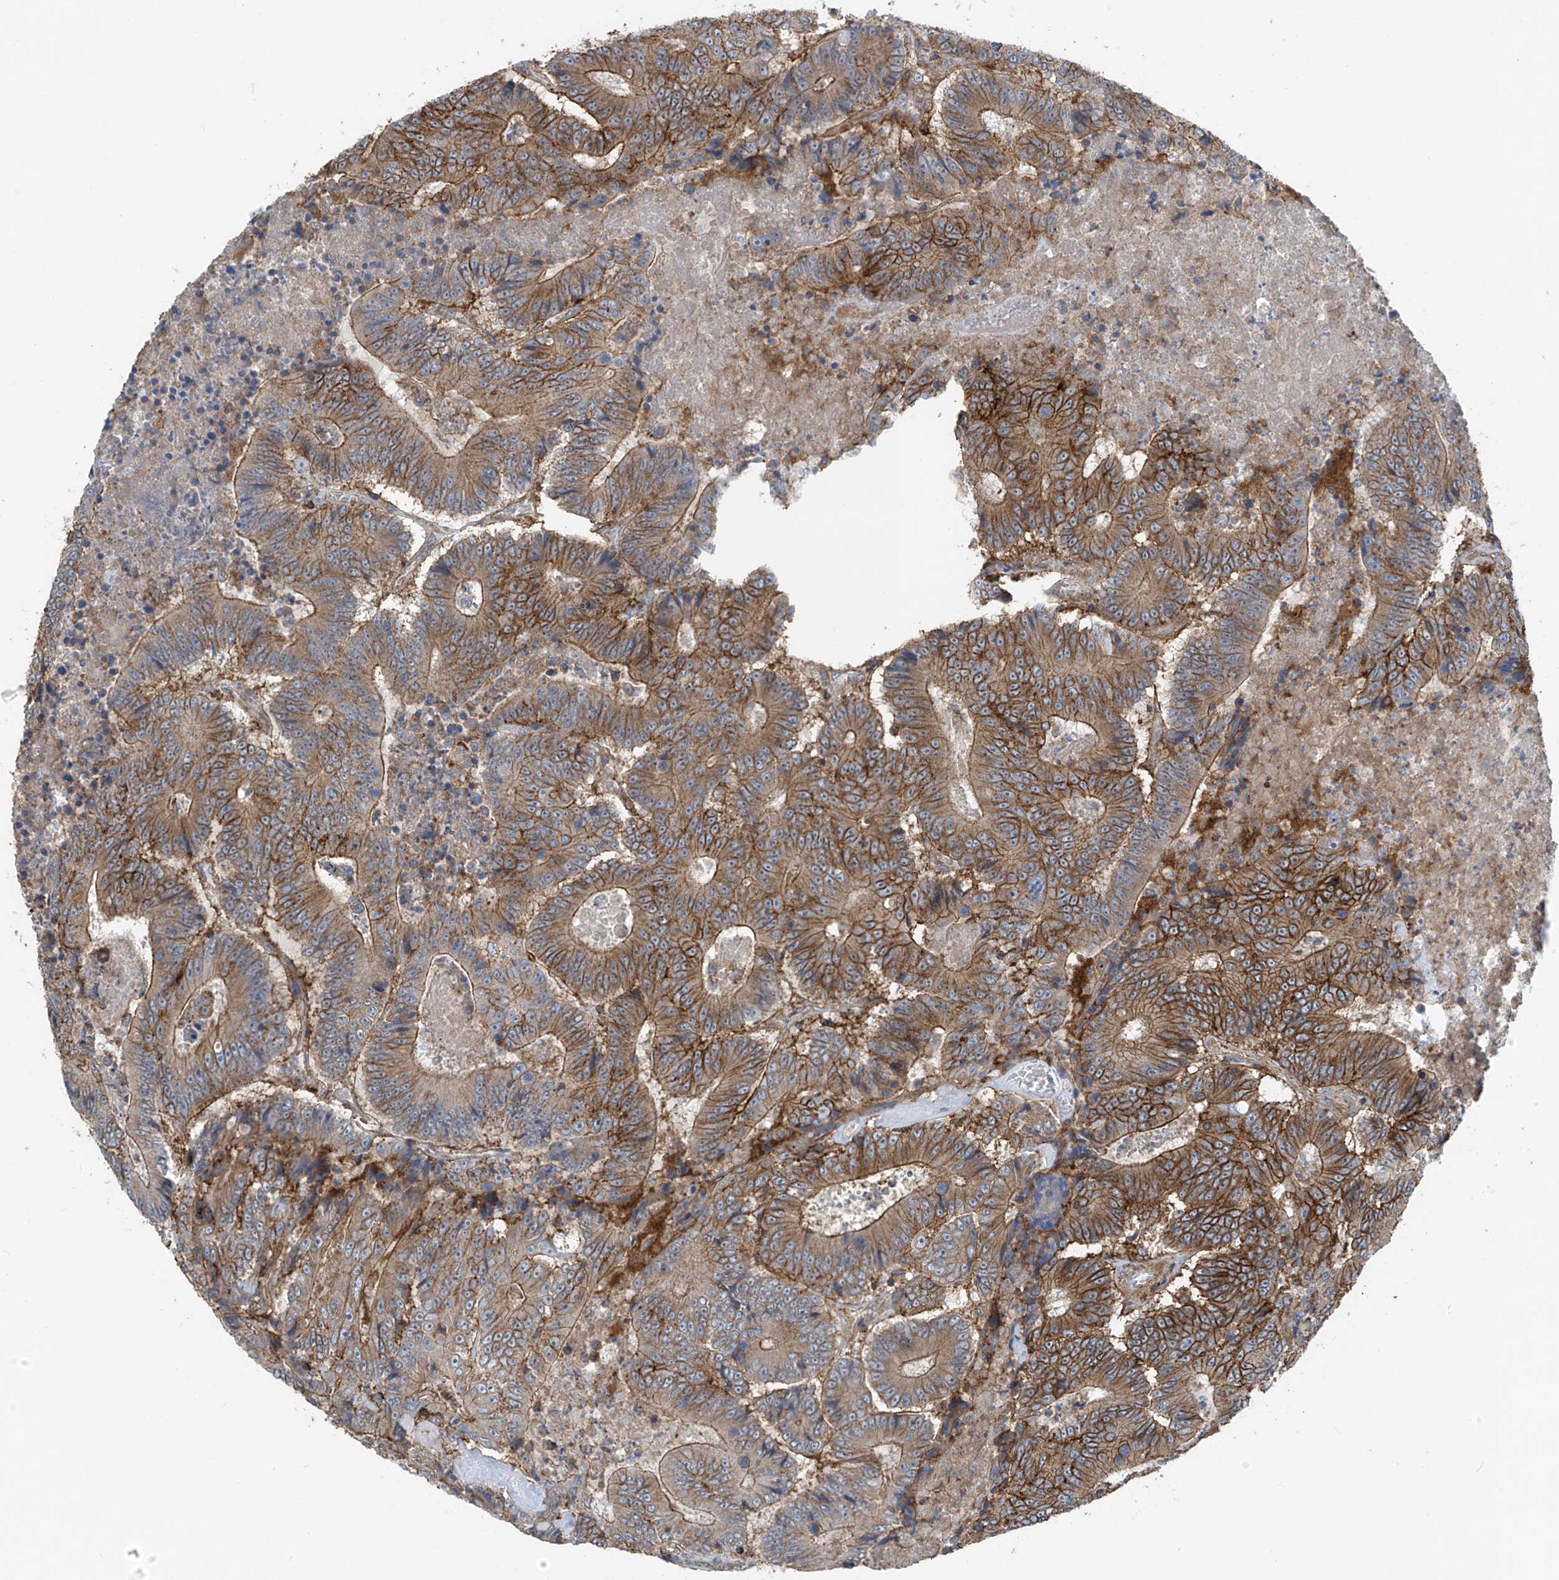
{"staining": {"intensity": "moderate", "quantity": ">75%", "location": "cytoplasmic/membranous"}, "tissue": "colorectal cancer", "cell_type": "Tumor cells", "image_type": "cancer", "snomed": [{"axis": "morphology", "description": "Adenocarcinoma, NOS"}, {"axis": "topography", "description": "Colon"}], "caption": "This histopathology image reveals immunohistochemistry staining of human adenocarcinoma (colorectal), with medium moderate cytoplasmic/membranous expression in about >75% of tumor cells.", "gene": "SLC1A5", "patient": {"sex": "male", "age": 83}}